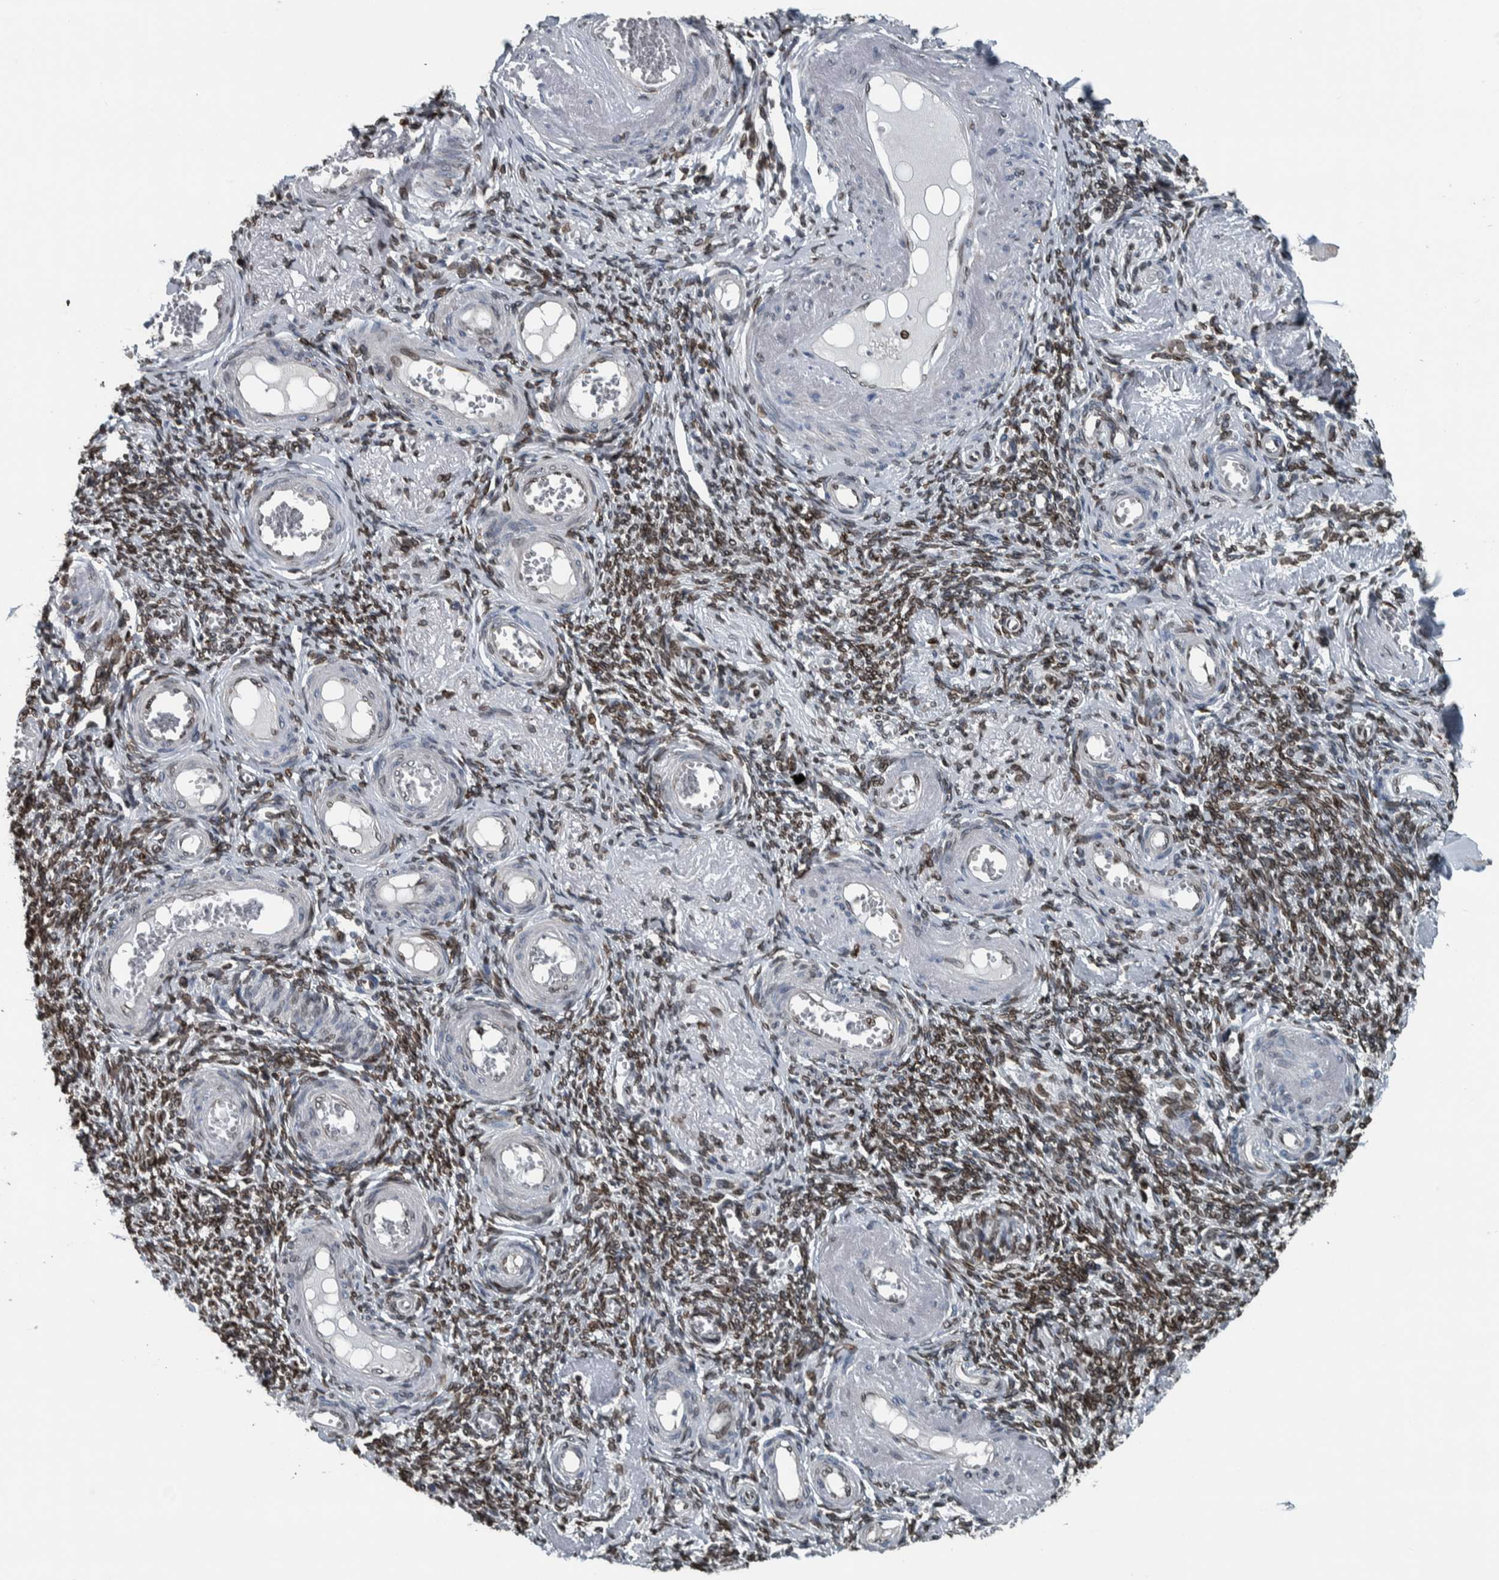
{"staining": {"intensity": "negative", "quantity": "none", "location": "none"}, "tissue": "adipose tissue", "cell_type": "Adipocytes", "image_type": "normal", "snomed": [{"axis": "morphology", "description": "Normal tissue, NOS"}, {"axis": "topography", "description": "Vascular tissue"}, {"axis": "topography", "description": "Fallopian tube"}, {"axis": "topography", "description": "Ovary"}], "caption": "This histopathology image is of unremarkable adipose tissue stained with immunohistochemistry to label a protein in brown with the nuclei are counter-stained blue. There is no expression in adipocytes.", "gene": "FAM135B", "patient": {"sex": "female", "age": 67}}